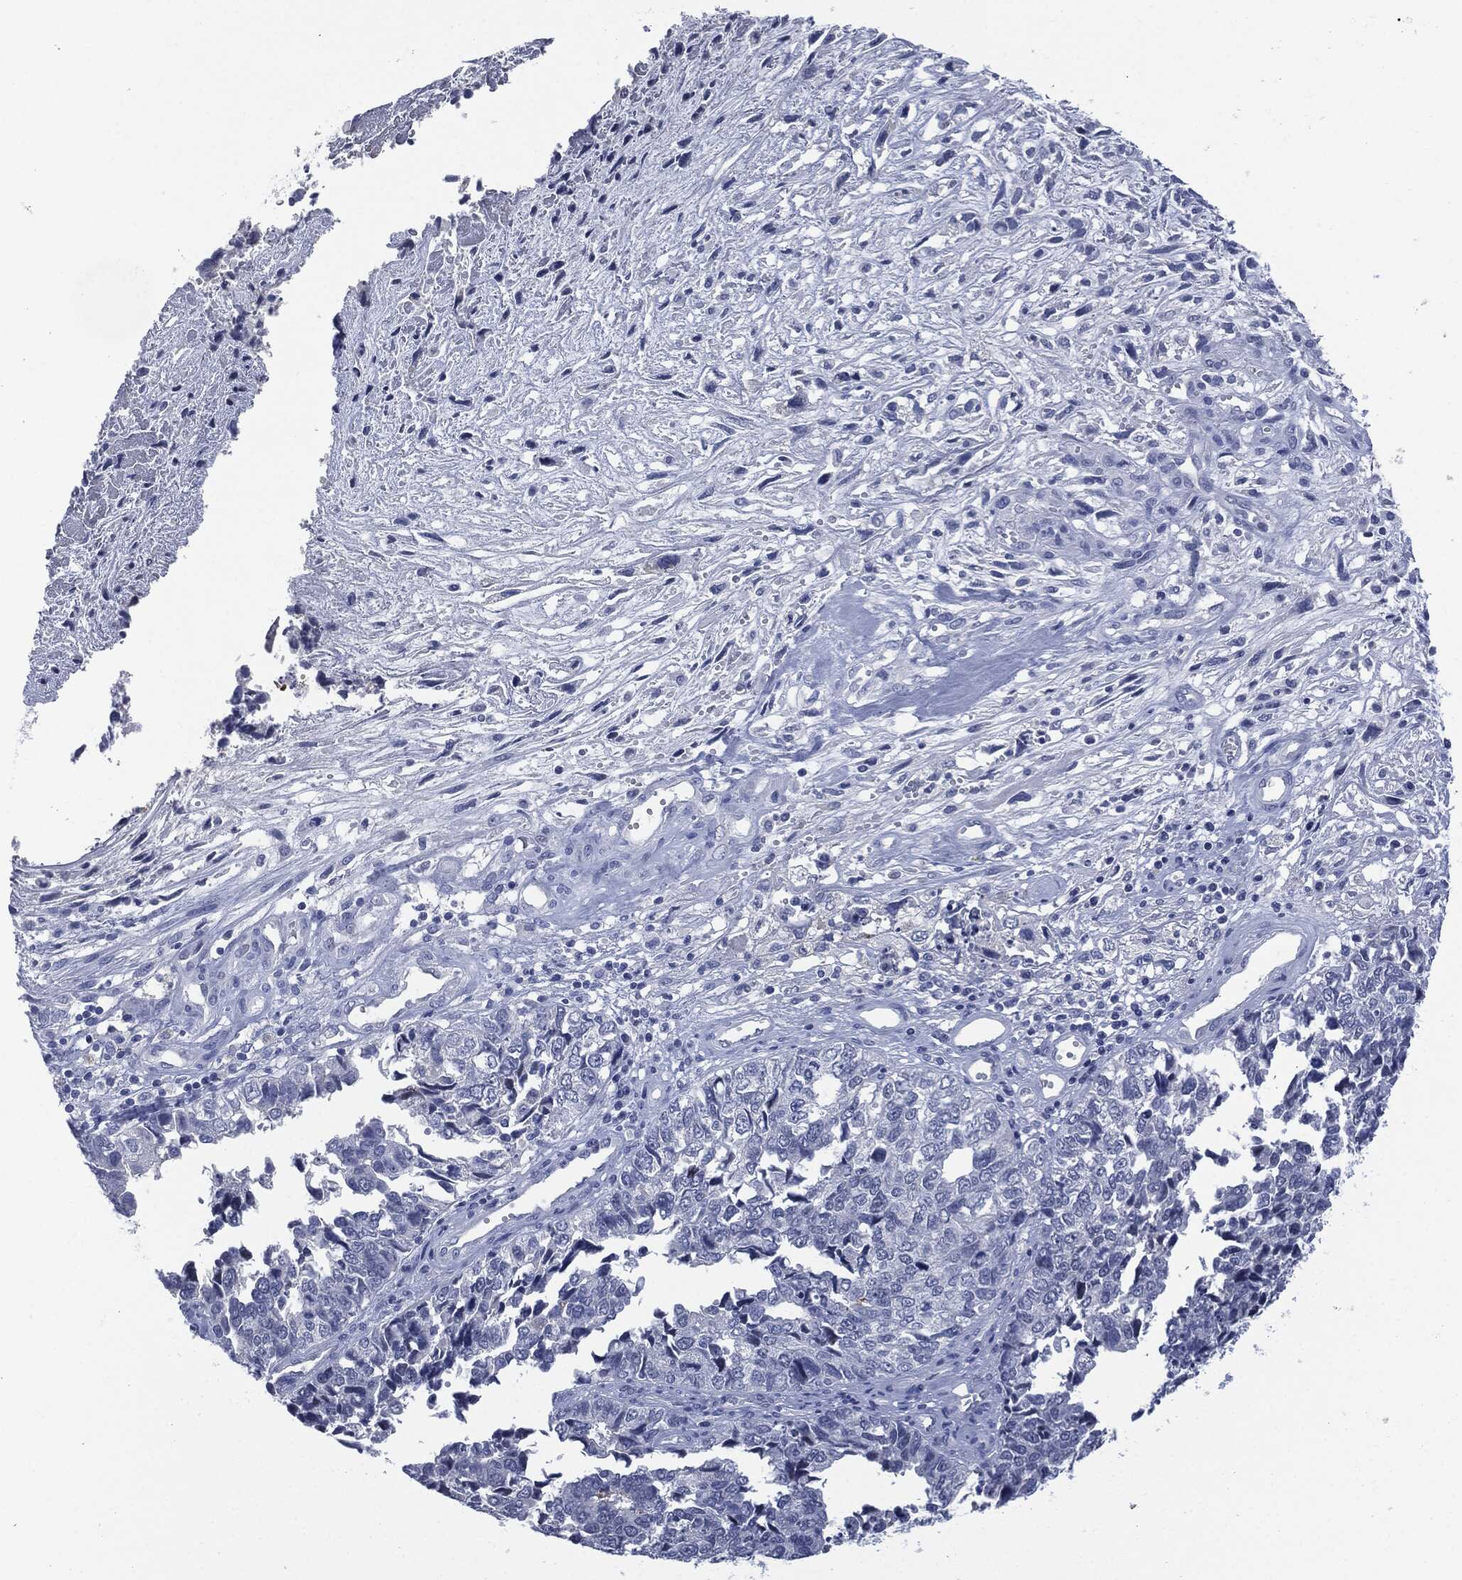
{"staining": {"intensity": "strong", "quantity": "<25%", "location": "cytoplasmic/membranous"}, "tissue": "cervical cancer", "cell_type": "Tumor cells", "image_type": "cancer", "snomed": [{"axis": "morphology", "description": "Squamous cell carcinoma, NOS"}, {"axis": "topography", "description": "Cervix"}], "caption": "This histopathology image shows IHC staining of cervical cancer (squamous cell carcinoma), with medium strong cytoplasmic/membranous staining in approximately <25% of tumor cells.", "gene": "MUC16", "patient": {"sex": "female", "age": 63}}